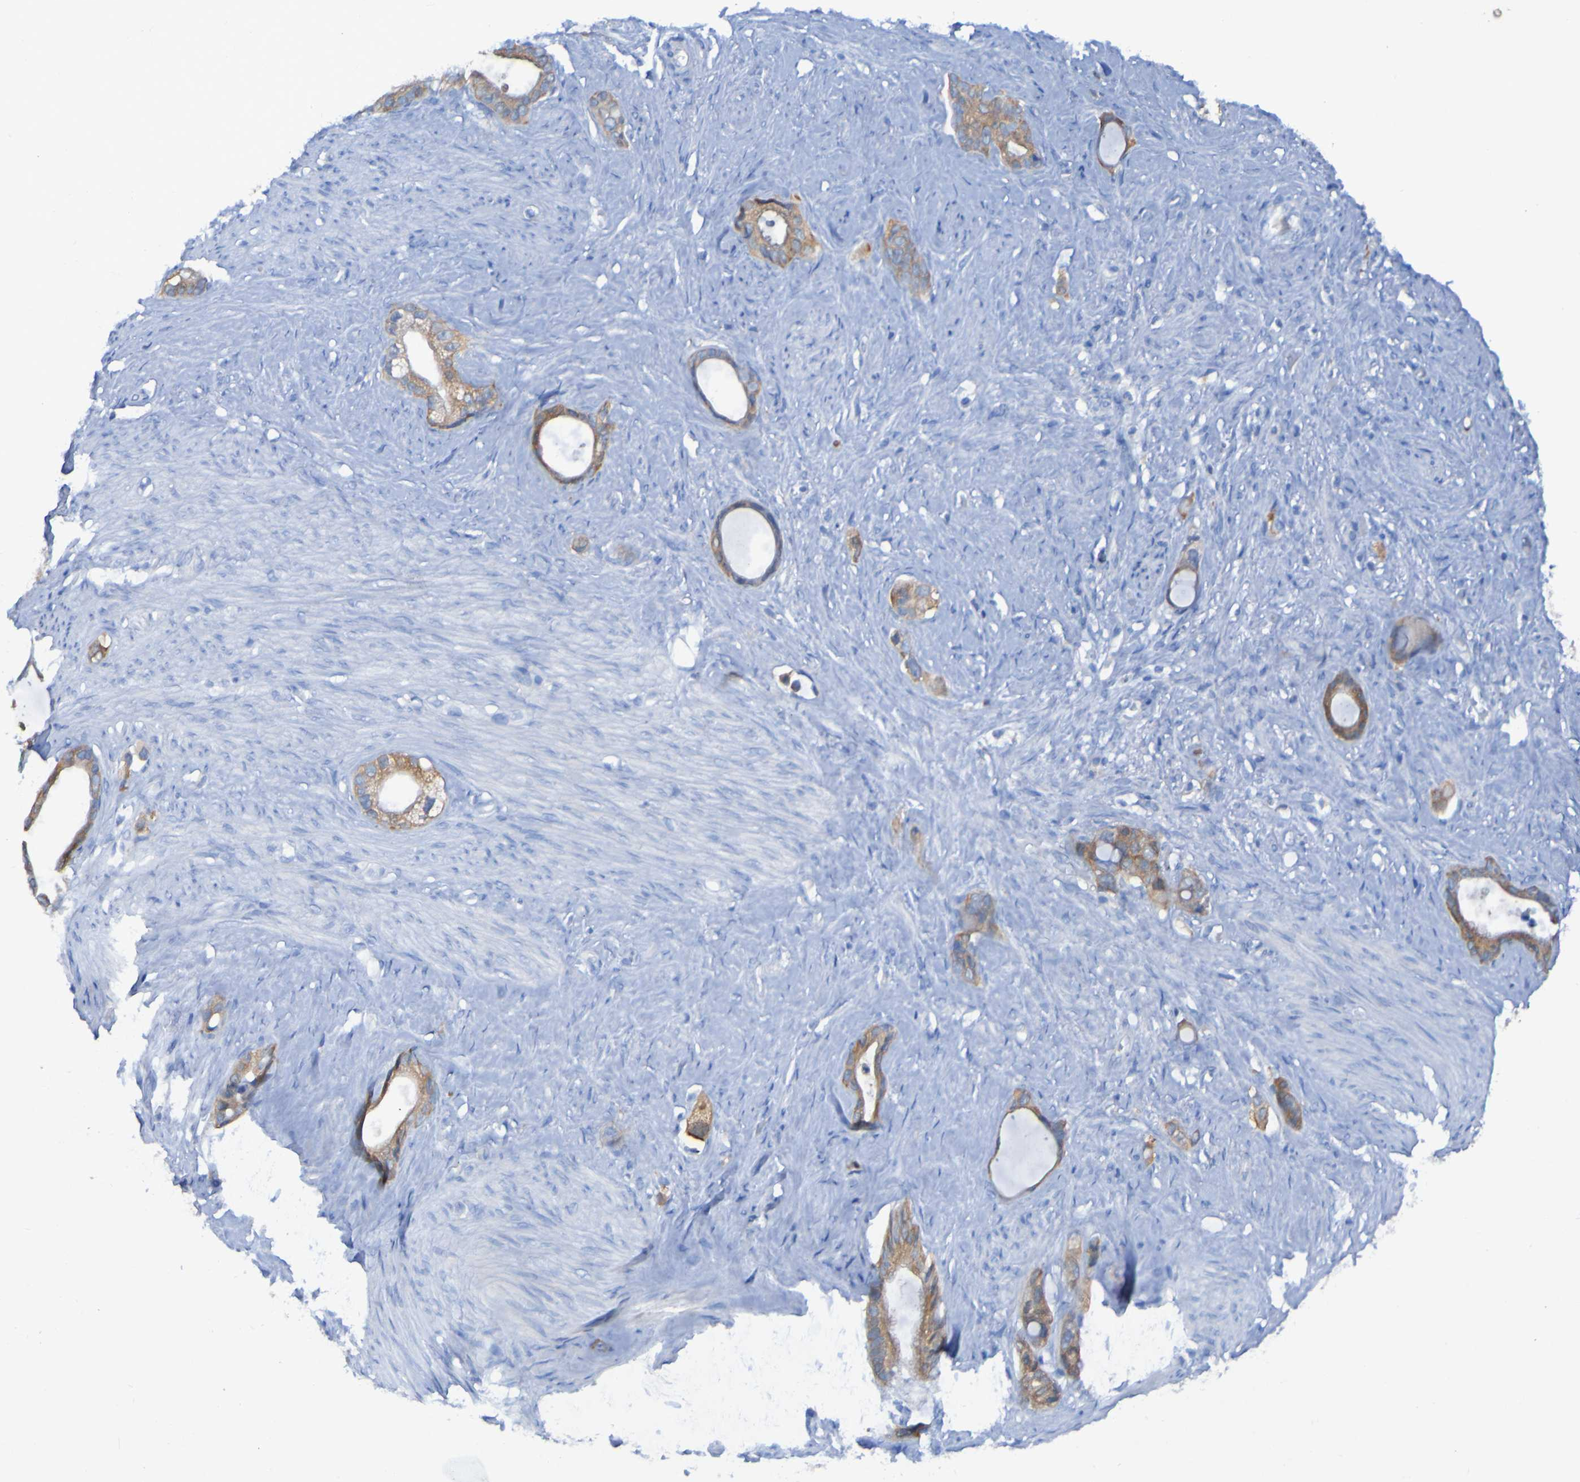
{"staining": {"intensity": "moderate", "quantity": ">75%", "location": "cytoplasmic/membranous"}, "tissue": "stomach cancer", "cell_type": "Tumor cells", "image_type": "cancer", "snomed": [{"axis": "morphology", "description": "Adenocarcinoma, NOS"}, {"axis": "topography", "description": "Stomach"}], "caption": "Immunohistochemistry (IHC) (DAB (3,3'-diaminobenzidine)) staining of human stomach adenocarcinoma exhibits moderate cytoplasmic/membranous protein staining in approximately >75% of tumor cells.", "gene": "ARHGEF16", "patient": {"sex": "female", "age": 75}}